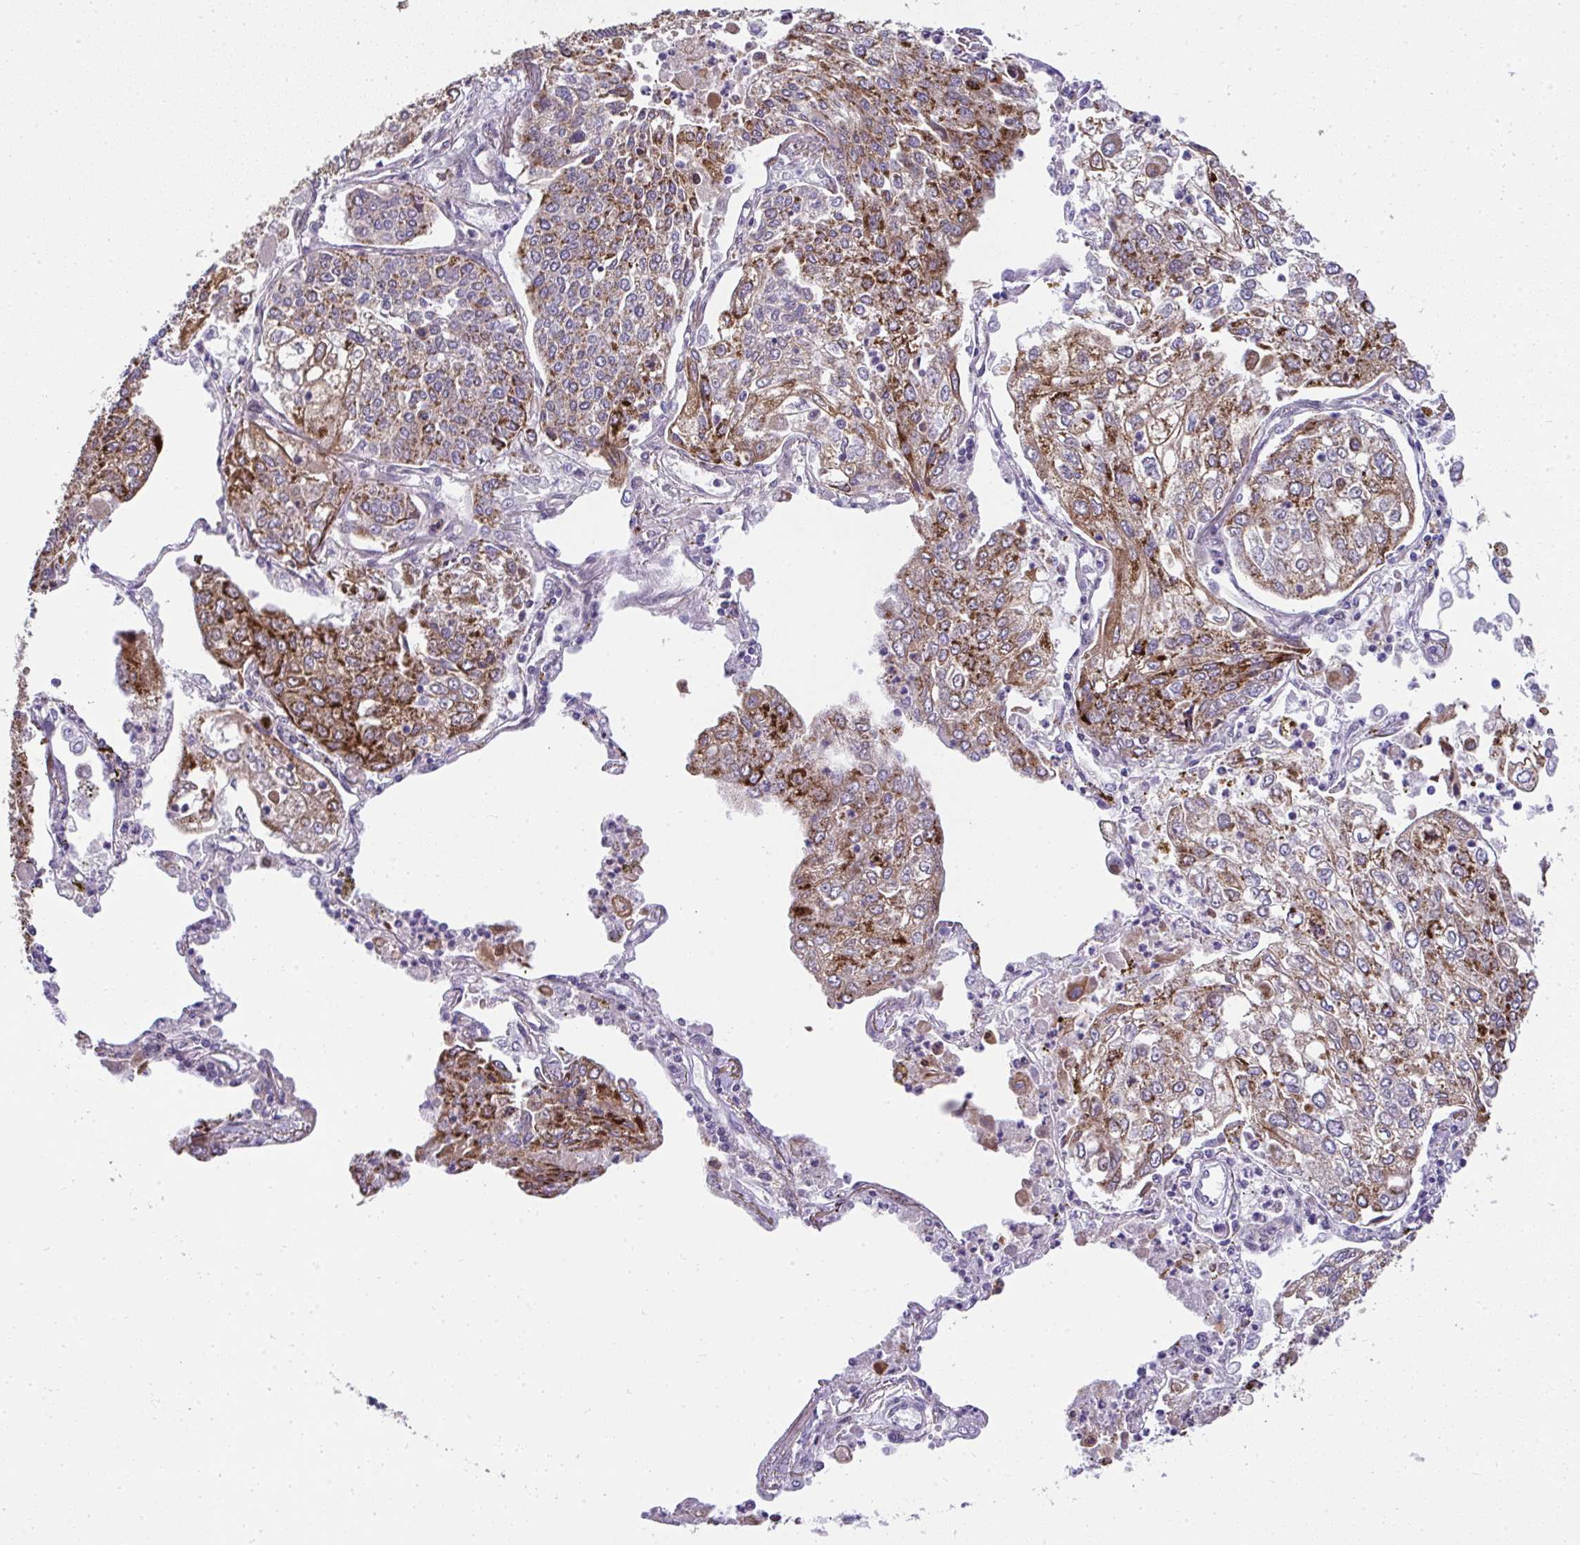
{"staining": {"intensity": "strong", "quantity": ">75%", "location": "cytoplasmic/membranous"}, "tissue": "lung cancer", "cell_type": "Tumor cells", "image_type": "cancer", "snomed": [{"axis": "morphology", "description": "Squamous cell carcinoma, NOS"}, {"axis": "topography", "description": "Lung"}], "caption": "Squamous cell carcinoma (lung) stained for a protein displays strong cytoplasmic/membranous positivity in tumor cells.", "gene": "RDH14", "patient": {"sex": "male", "age": 74}}